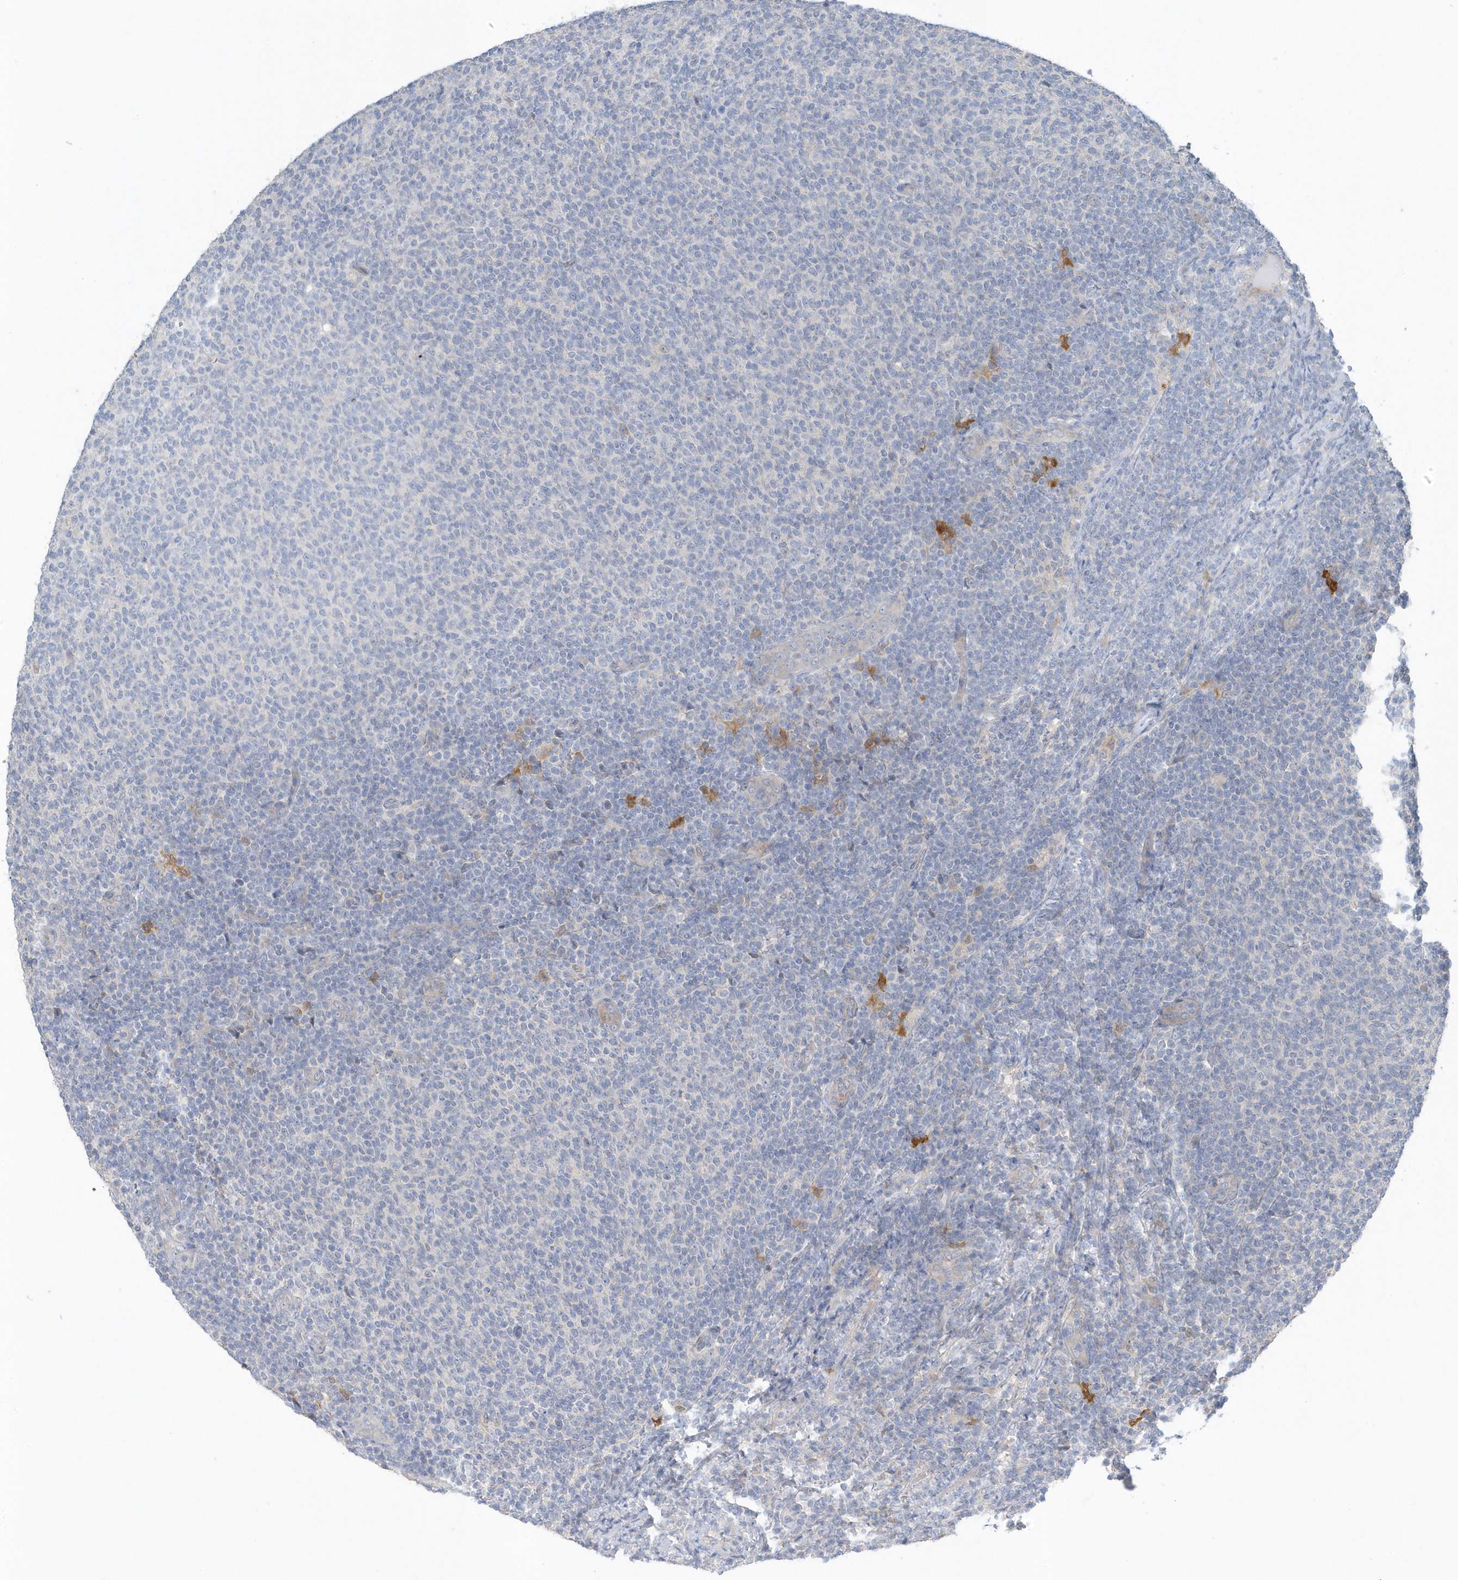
{"staining": {"intensity": "negative", "quantity": "none", "location": "none"}, "tissue": "lymphoma", "cell_type": "Tumor cells", "image_type": "cancer", "snomed": [{"axis": "morphology", "description": "Malignant lymphoma, non-Hodgkin's type, Low grade"}, {"axis": "topography", "description": "Lymph node"}], "caption": "There is no significant positivity in tumor cells of malignant lymphoma, non-Hodgkin's type (low-grade).", "gene": "USP53", "patient": {"sex": "male", "age": 66}}